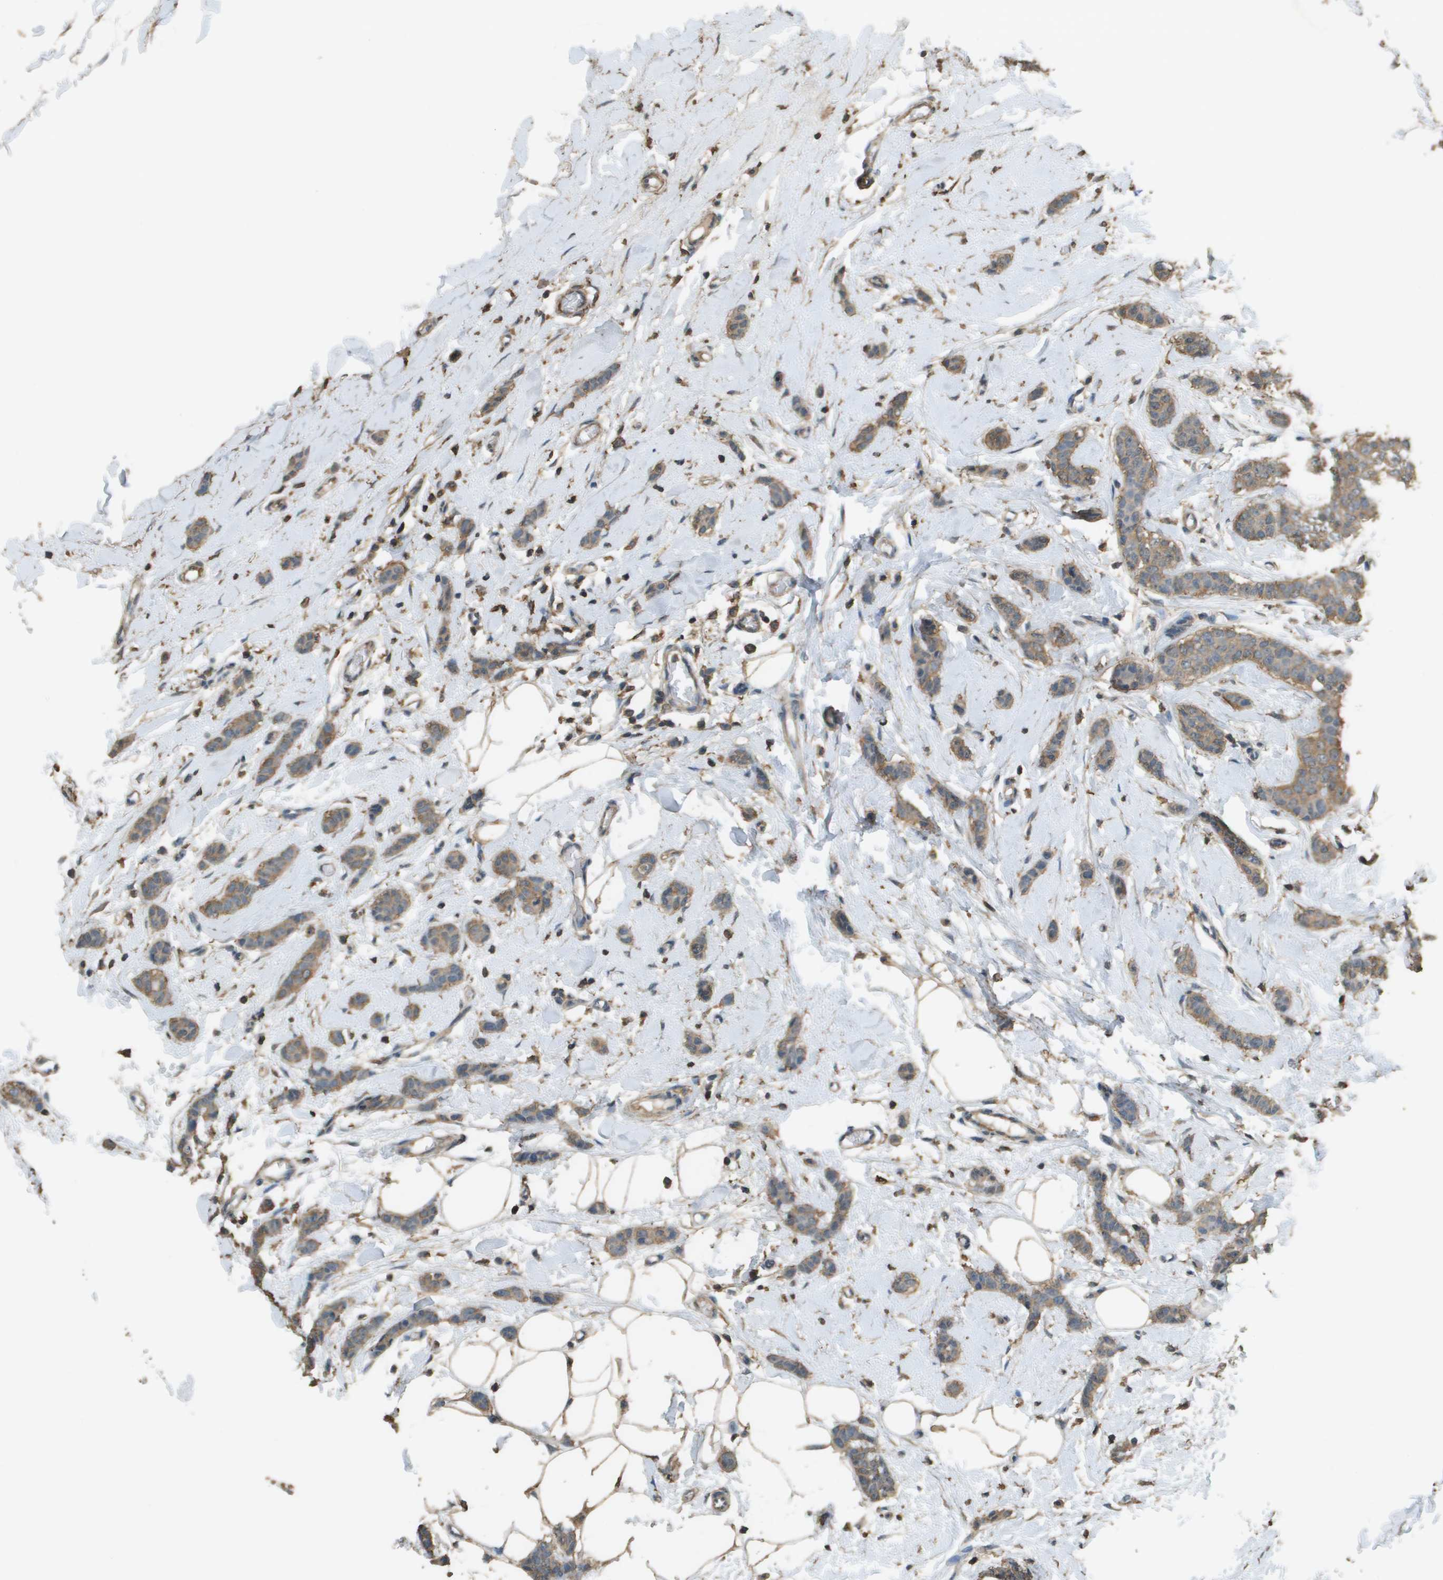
{"staining": {"intensity": "moderate", "quantity": ">75%", "location": "cytoplasmic/membranous"}, "tissue": "breast cancer", "cell_type": "Tumor cells", "image_type": "cancer", "snomed": [{"axis": "morphology", "description": "Lobular carcinoma"}, {"axis": "topography", "description": "Skin"}, {"axis": "topography", "description": "Breast"}], "caption": "This photomicrograph displays breast cancer (lobular carcinoma) stained with immunohistochemistry (IHC) to label a protein in brown. The cytoplasmic/membranous of tumor cells show moderate positivity for the protein. Nuclei are counter-stained blue.", "gene": "MS4A7", "patient": {"sex": "female", "age": 46}}